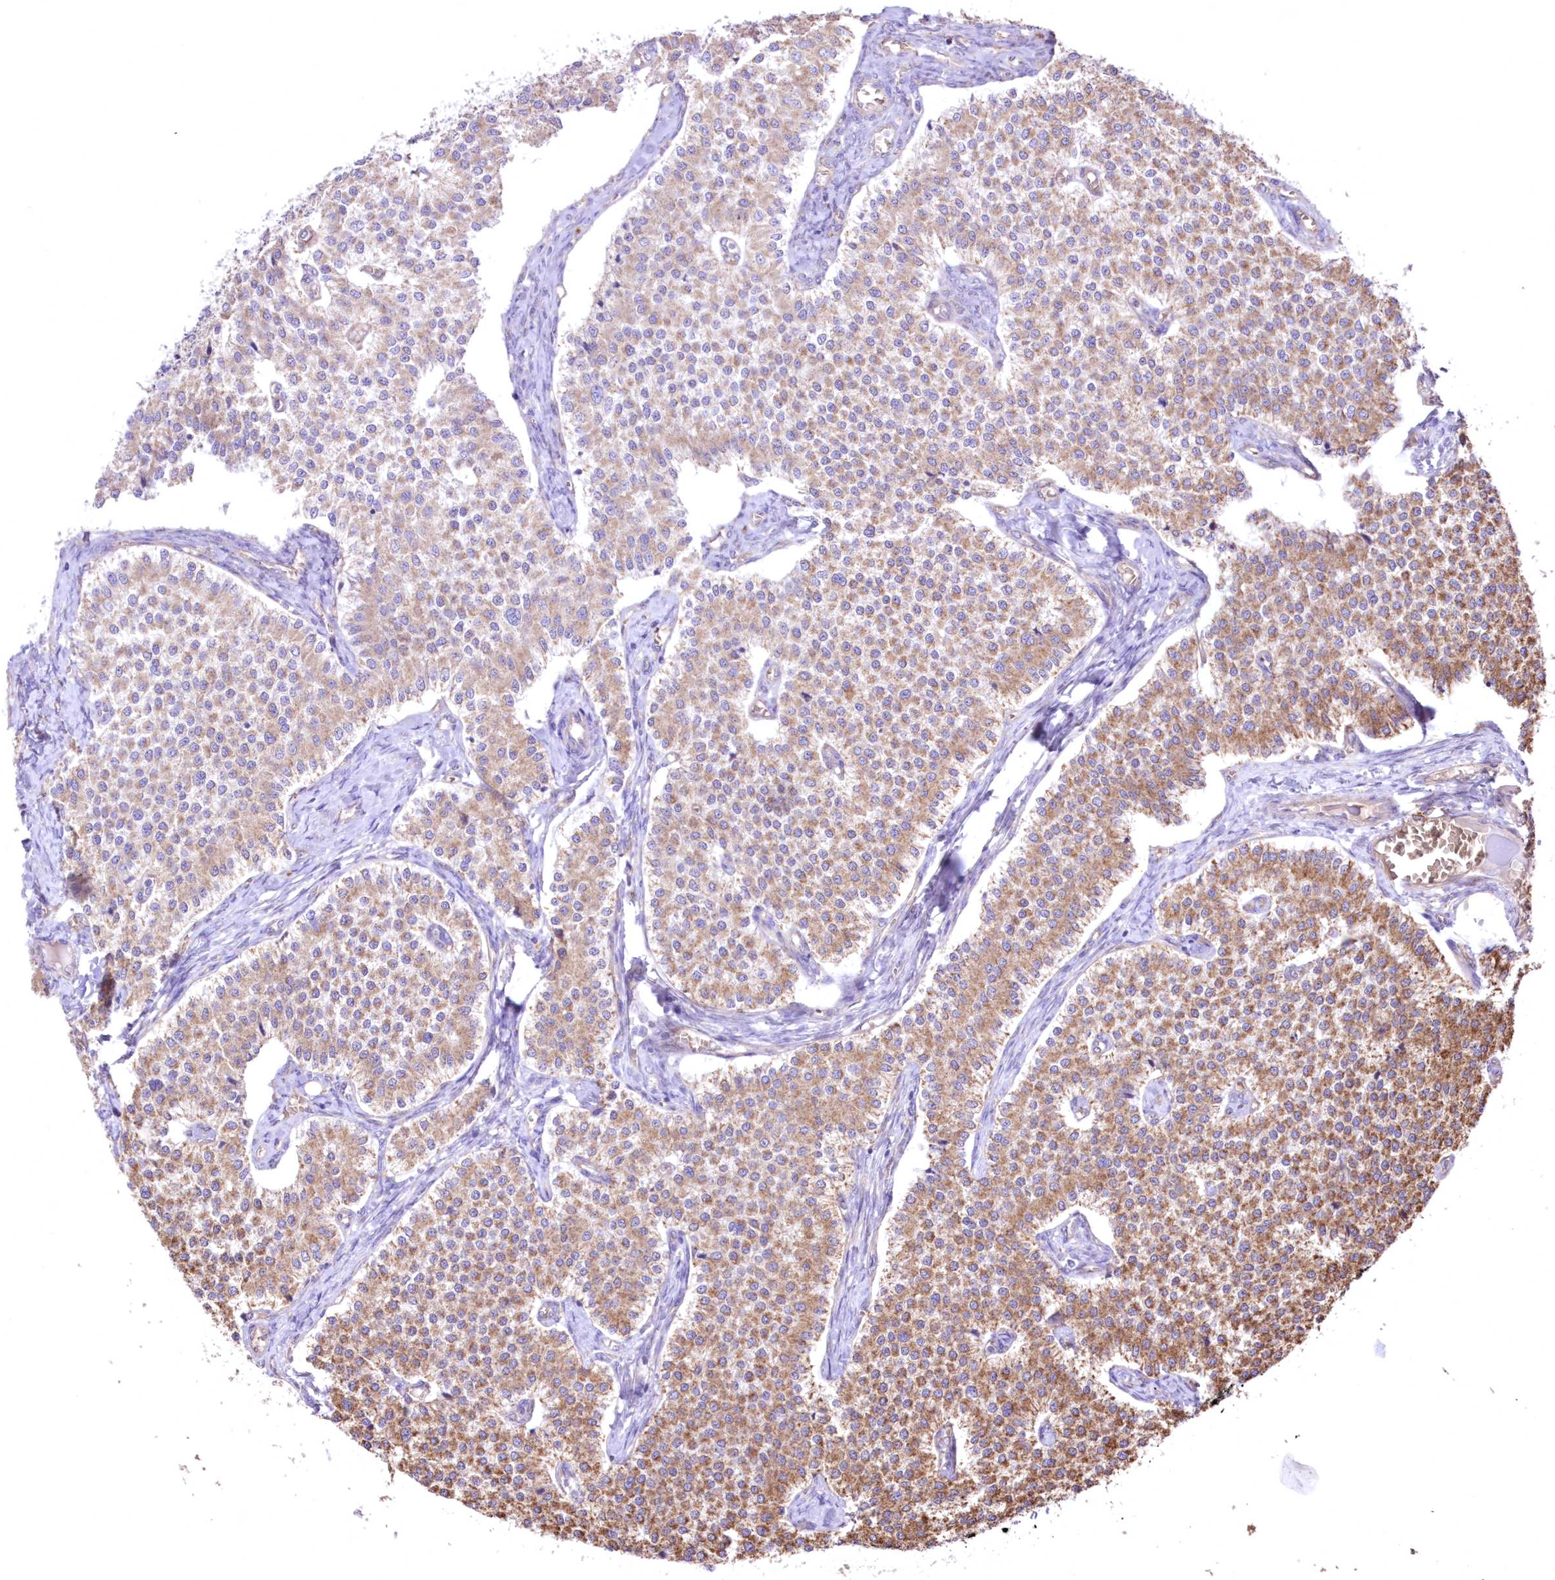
{"staining": {"intensity": "moderate", "quantity": "25%-75%", "location": "cytoplasmic/membranous"}, "tissue": "carcinoid", "cell_type": "Tumor cells", "image_type": "cancer", "snomed": [{"axis": "morphology", "description": "Carcinoid, malignant, NOS"}, {"axis": "topography", "description": "Colon"}], "caption": "Brown immunohistochemical staining in human carcinoid (malignant) demonstrates moderate cytoplasmic/membranous expression in approximately 25%-75% of tumor cells.", "gene": "FCHO2", "patient": {"sex": "female", "age": 52}}